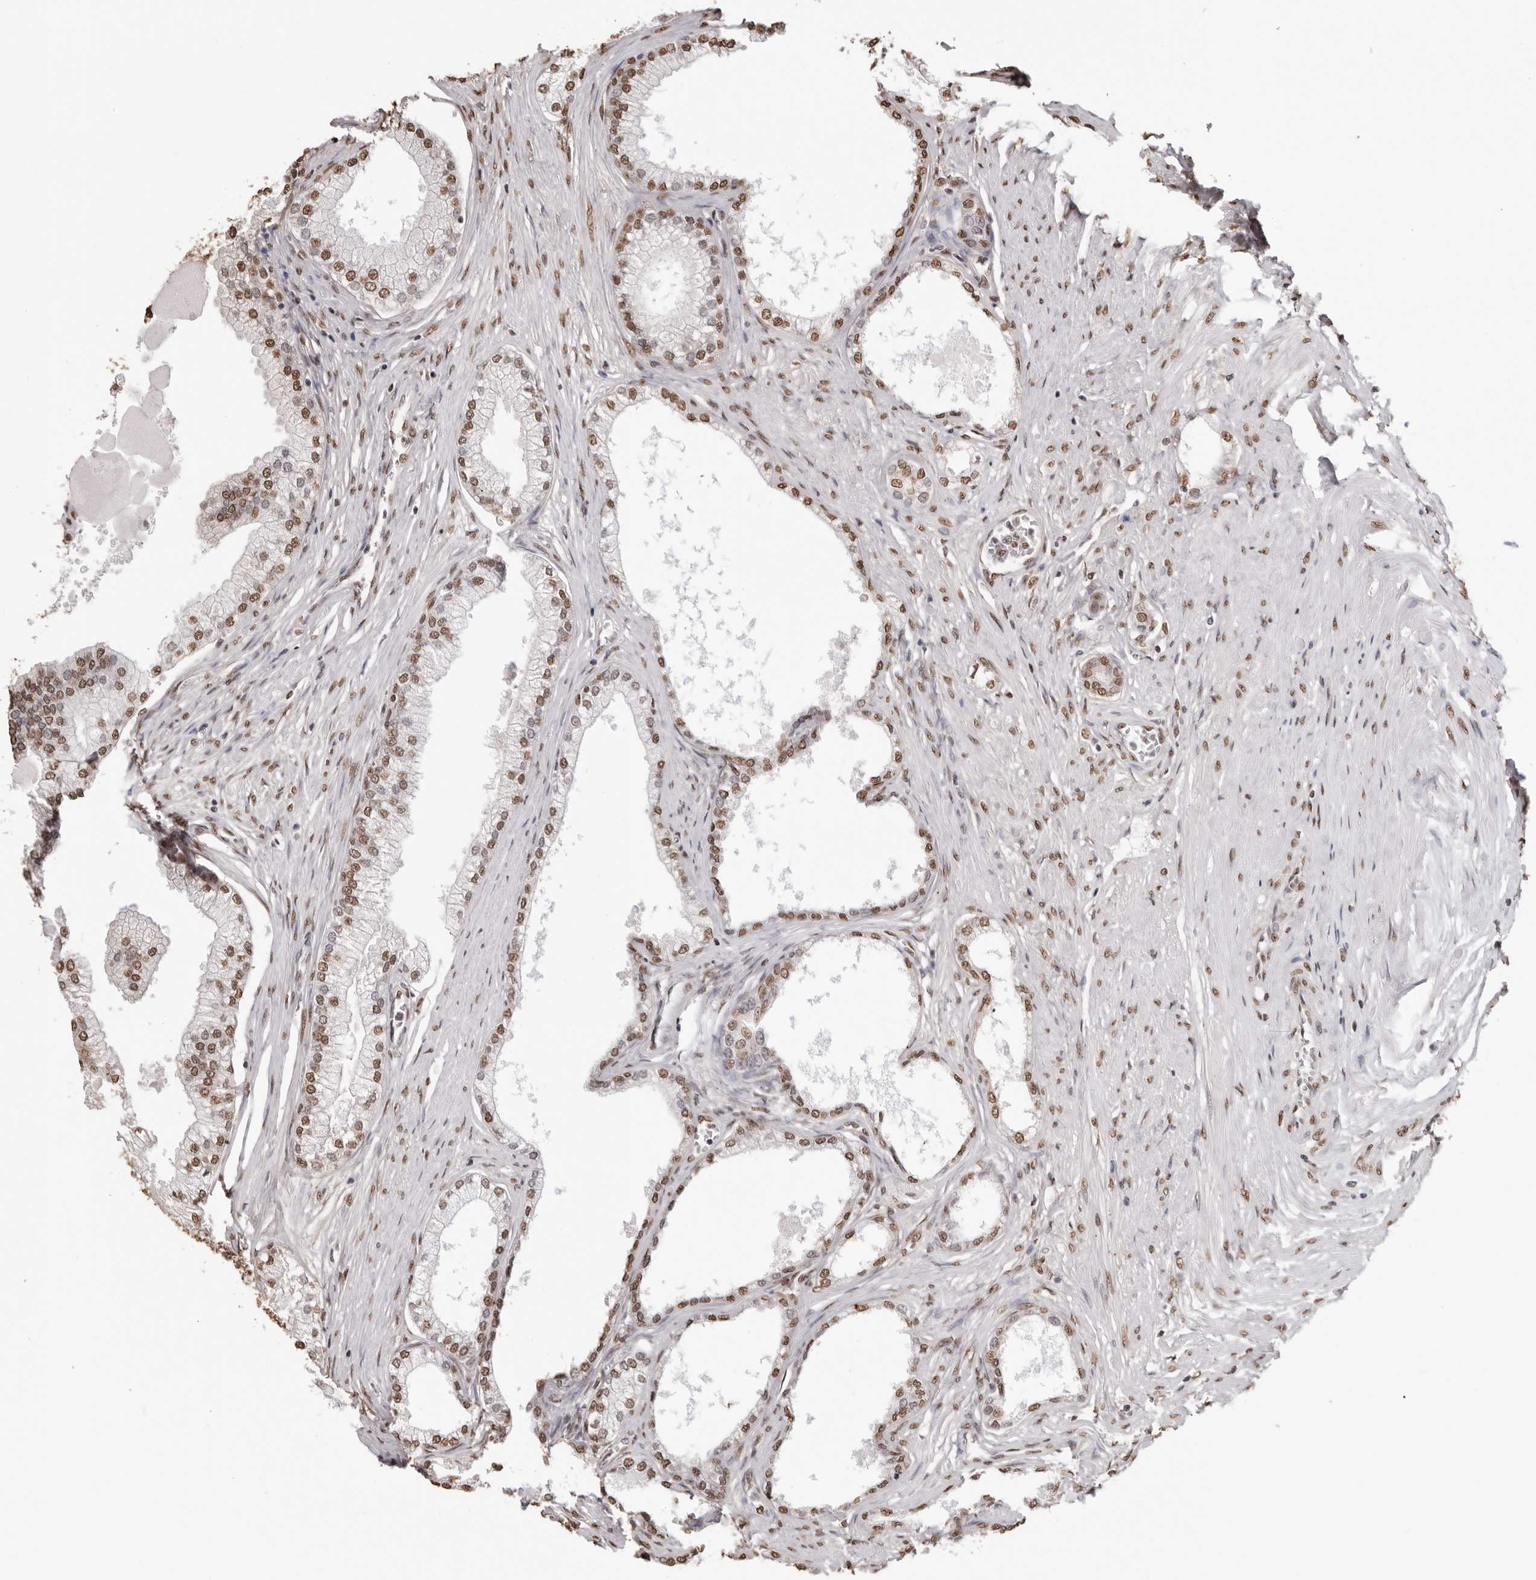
{"staining": {"intensity": "moderate", "quantity": ">75%", "location": "nuclear"}, "tissue": "prostate", "cell_type": "Glandular cells", "image_type": "normal", "snomed": [{"axis": "morphology", "description": "Normal tissue, NOS"}, {"axis": "morphology", "description": "Urothelial carcinoma, Low grade"}, {"axis": "topography", "description": "Urinary bladder"}, {"axis": "topography", "description": "Prostate"}], "caption": "Protein expression analysis of normal prostate displays moderate nuclear staining in approximately >75% of glandular cells. The staining is performed using DAB (3,3'-diaminobenzidine) brown chromogen to label protein expression. The nuclei are counter-stained blue using hematoxylin.", "gene": "OLIG3", "patient": {"sex": "male", "age": 60}}